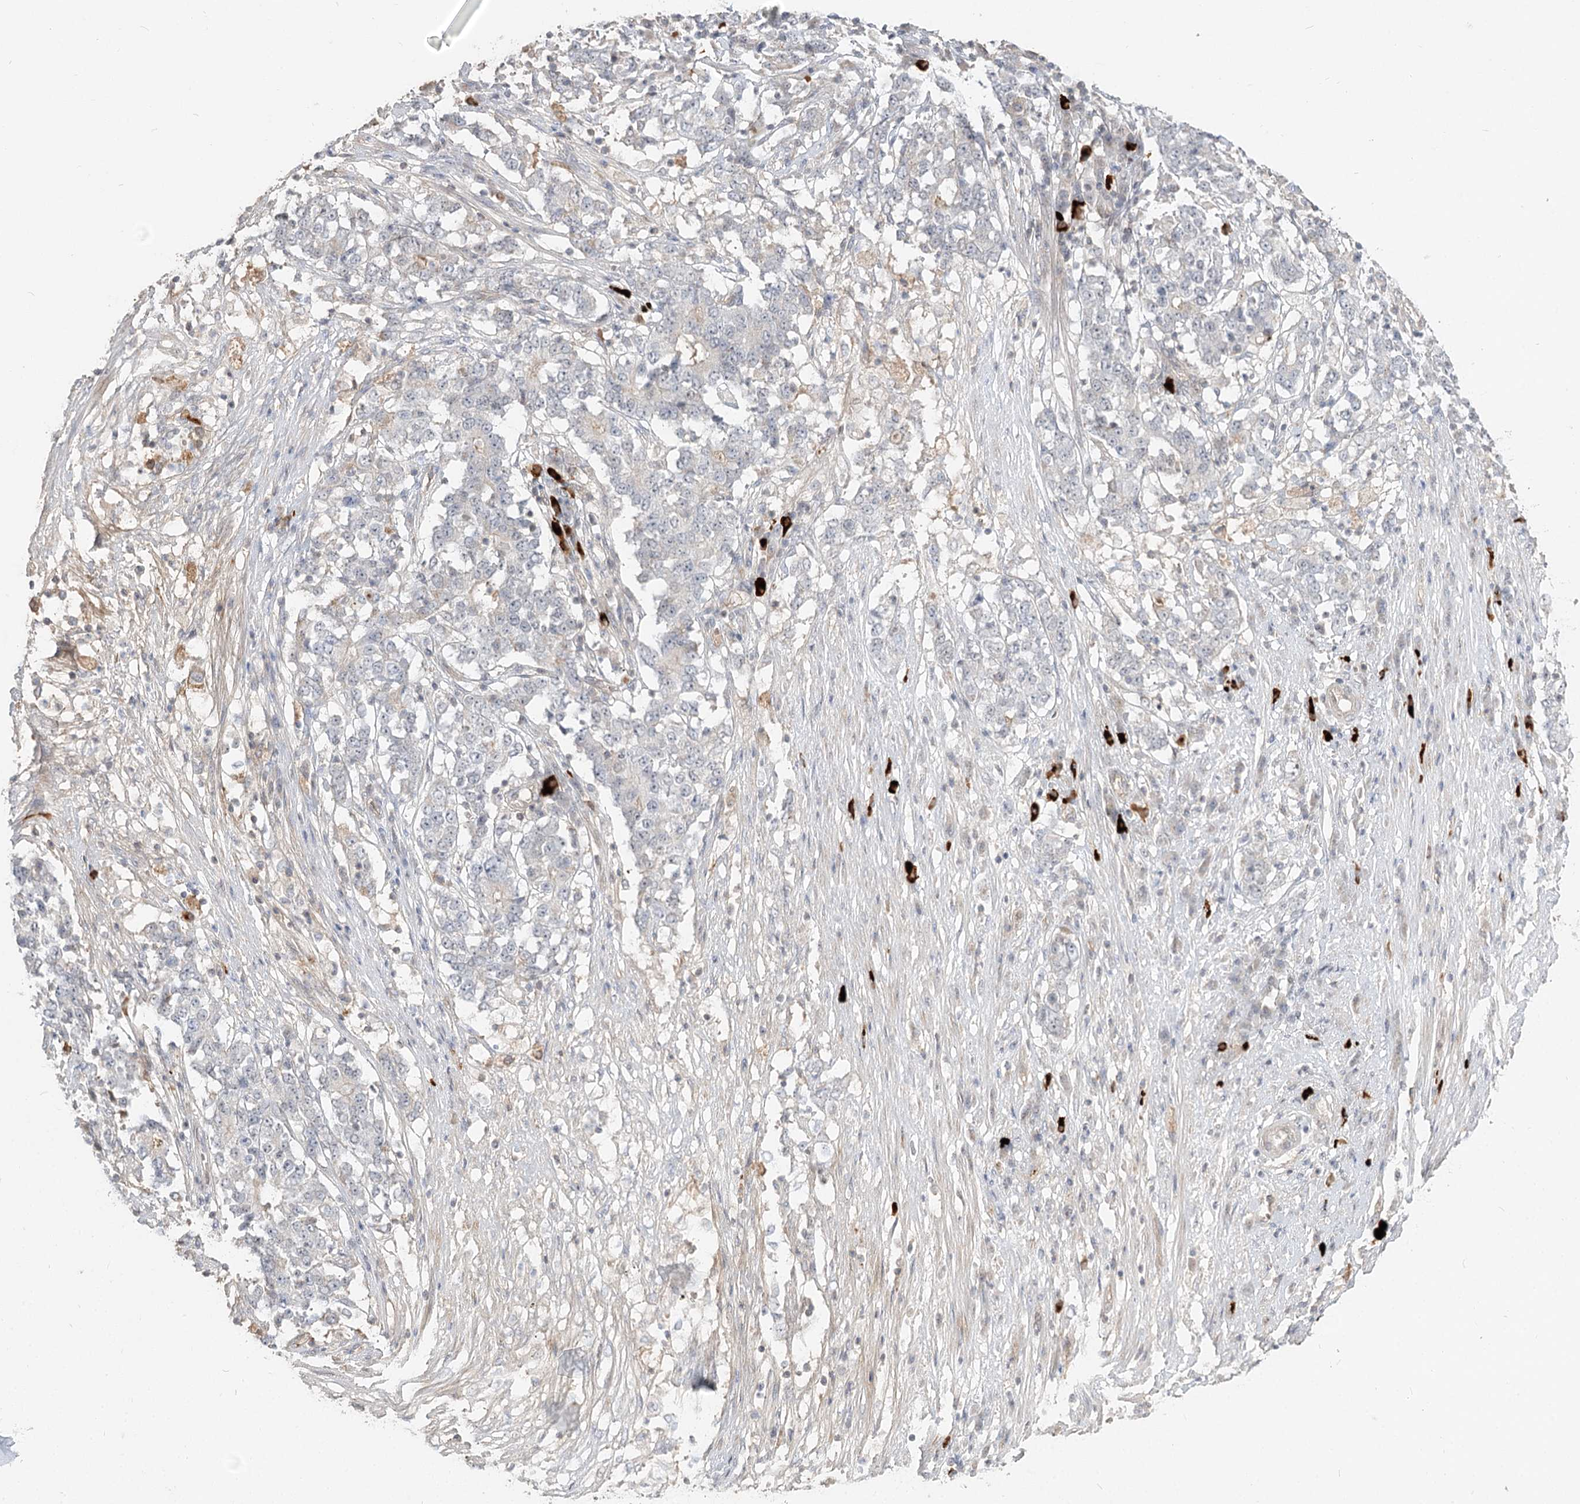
{"staining": {"intensity": "negative", "quantity": "none", "location": "none"}, "tissue": "stomach cancer", "cell_type": "Tumor cells", "image_type": "cancer", "snomed": [{"axis": "morphology", "description": "Adenocarcinoma, NOS"}, {"axis": "topography", "description": "Stomach"}], "caption": "Tumor cells show no significant protein positivity in adenocarcinoma (stomach).", "gene": "GUCY2C", "patient": {"sex": "male", "age": 59}}